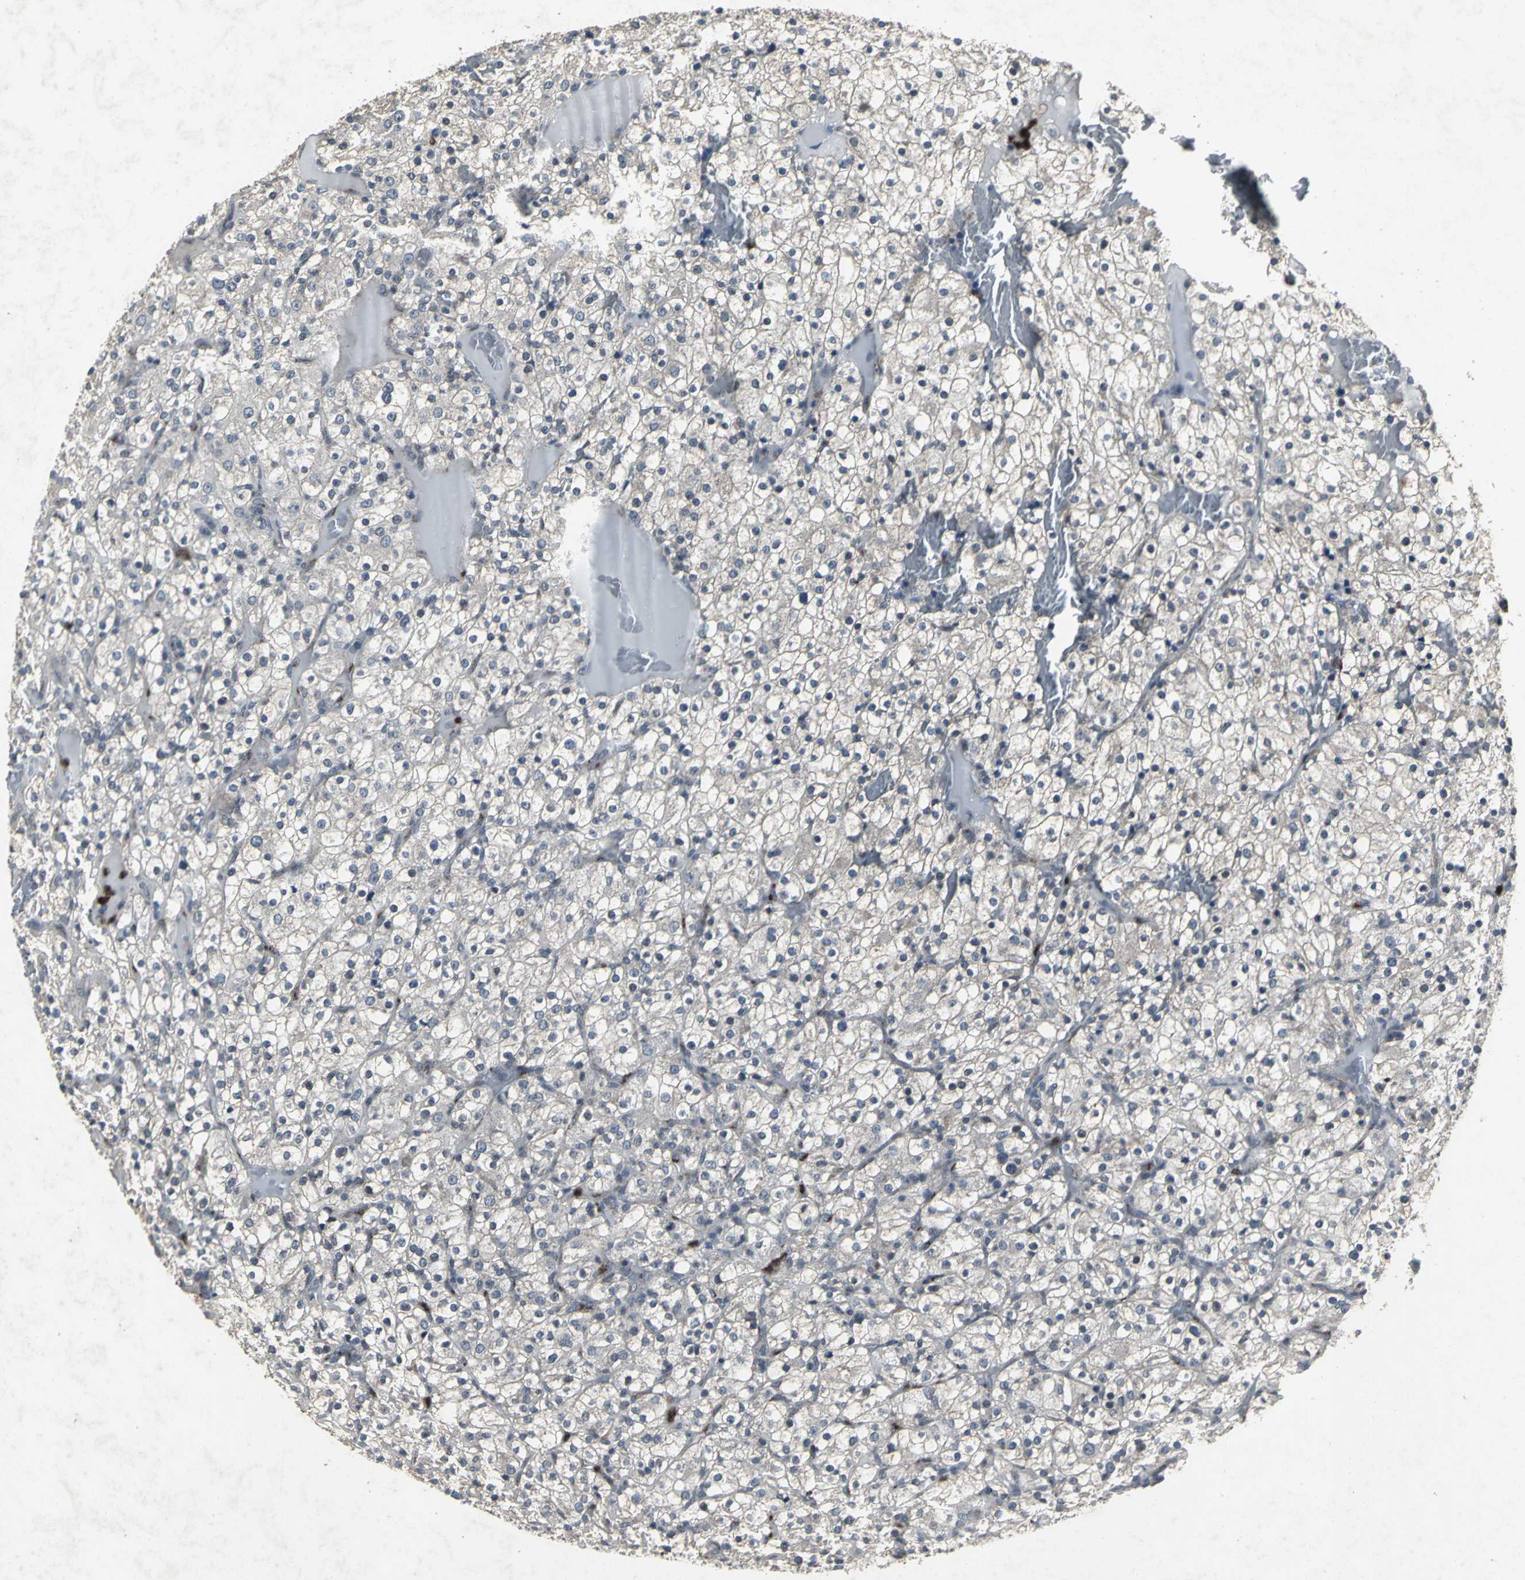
{"staining": {"intensity": "negative", "quantity": "none", "location": "none"}, "tissue": "renal cancer", "cell_type": "Tumor cells", "image_type": "cancer", "snomed": [{"axis": "morphology", "description": "Normal tissue, NOS"}, {"axis": "morphology", "description": "Adenocarcinoma, NOS"}, {"axis": "topography", "description": "Kidney"}], "caption": "Immunohistochemical staining of human adenocarcinoma (renal) shows no significant staining in tumor cells.", "gene": "BMP4", "patient": {"sex": "female", "age": 72}}